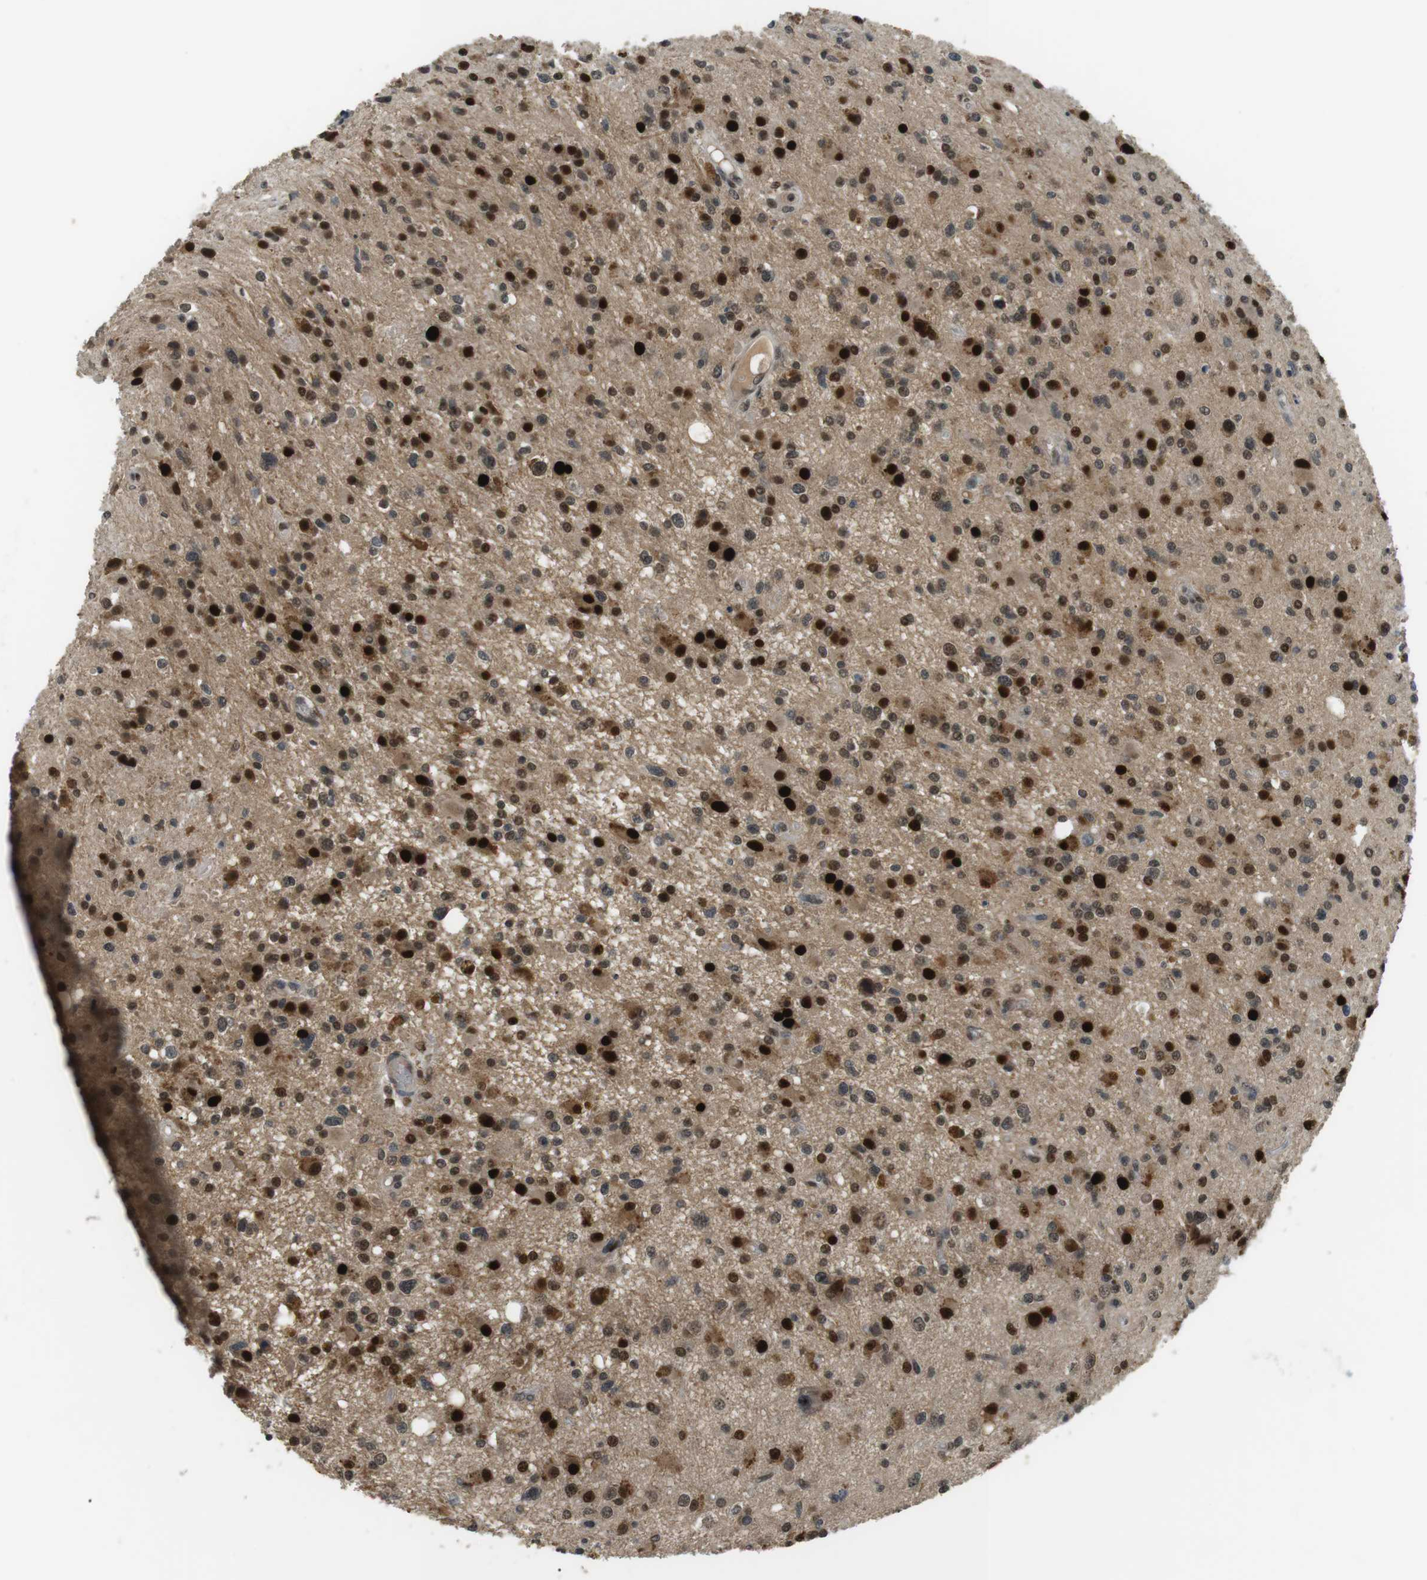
{"staining": {"intensity": "strong", "quantity": "25%-75%", "location": "cytoplasmic/membranous,nuclear"}, "tissue": "glioma", "cell_type": "Tumor cells", "image_type": "cancer", "snomed": [{"axis": "morphology", "description": "Glioma, malignant, High grade"}, {"axis": "topography", "description": "Brain"}], "caption": "Glioma was stained to show a protein in brown. There is high levels of strong cytoplasmic/membranous and nuclear positivity in about 25%-75% of tumor cells.", "gene": "ORAI3", "patient": {"sex": "male", "age": 33}}